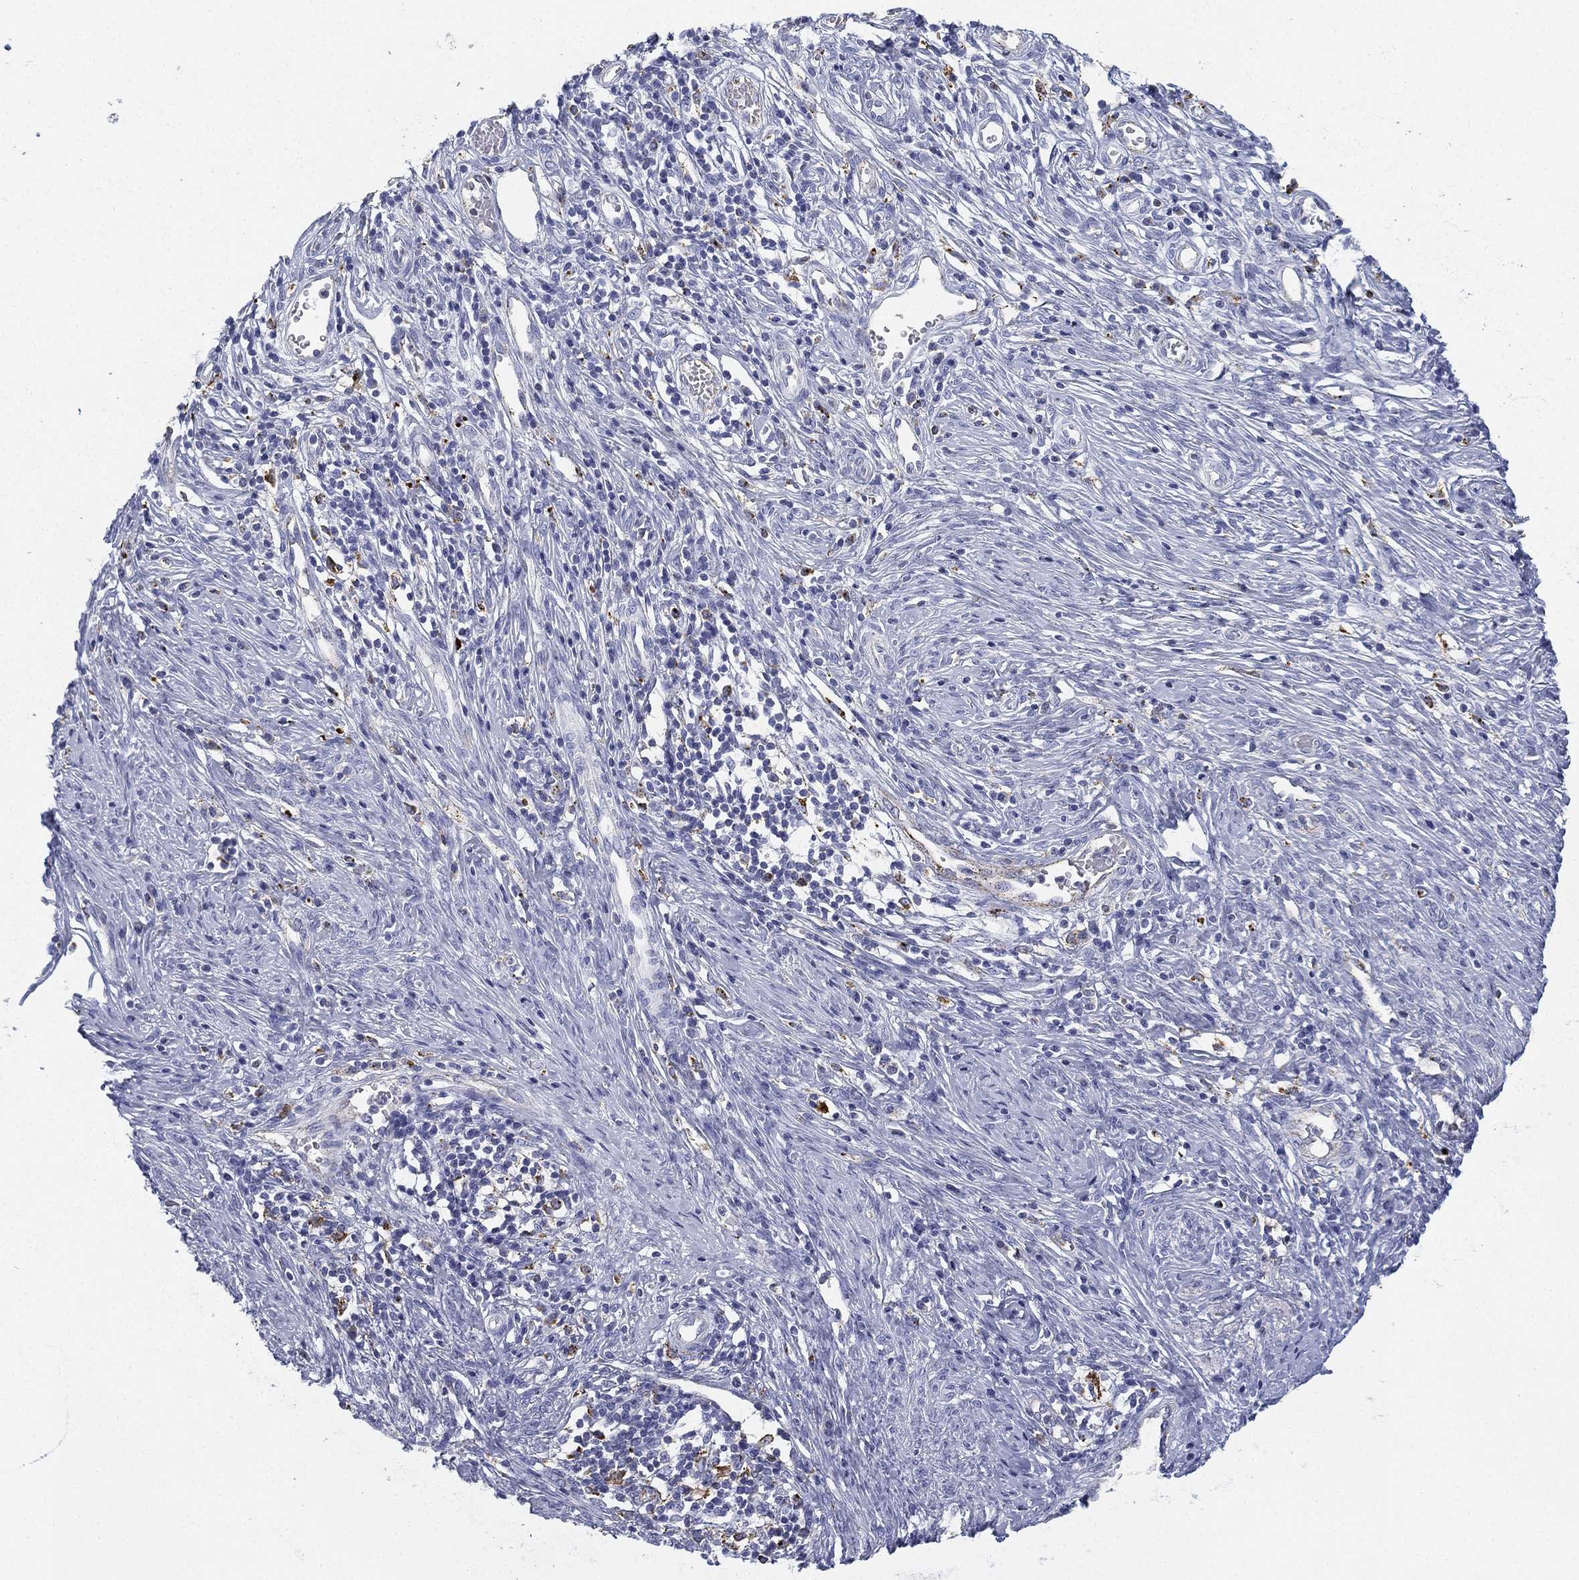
{"staining": {"intensity": "negative", "quantity": "none", "location": "none"}, "tissue": "cervical cancer", "cell_type": "Tumor cells", "image_type": "cancer", "snomed": [{"axis": "morphology", "description": "Normal tissue, NOS"}, {"axis": "morphology", "description": "Squamous cell carcinoma, NOS"}, {"axis": "topography", "description": "Cervix"}], "caption": "Immunohistochemistry (IHC) of human squamous cell carcinoma (cervical) demonstrates no staining in tumor cells.", "gene": "NPC2", "patient": {"sex": "female", "age": 39}}